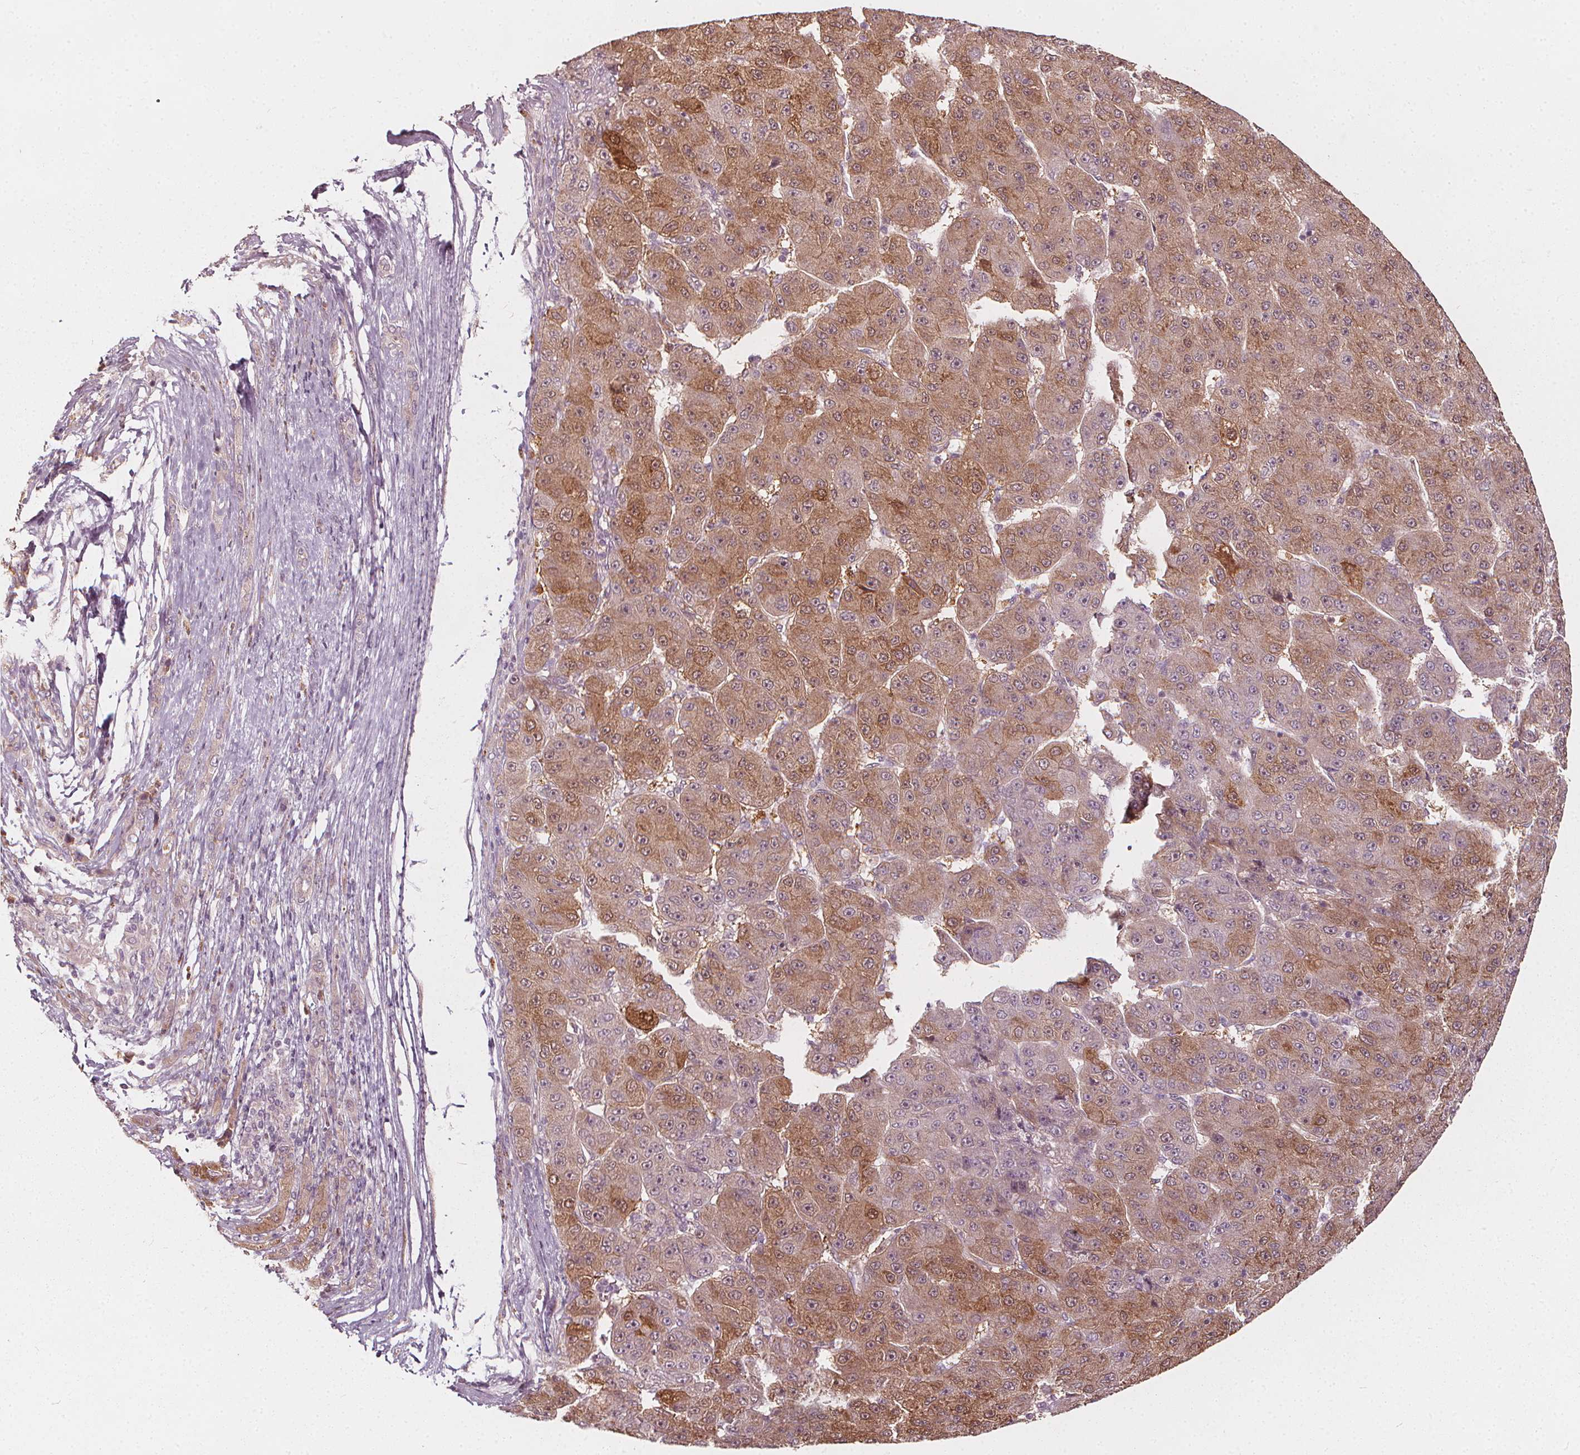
{"staining": {"intensity": "moderate", "quantity": ">75%", "location": "cytoplasmic/membranous,nuclear"}, "tissue": "liver cancer", "cell_type": "Tumor cells", "image_type": "cancer", "snomed": [{"axis": "morphology", "description": "Carcinoma, Hepatocellular, NOS"}, {"axis": "topography", "description": "Liver"}], "caption": "Protein expression analysis of human hepatocellular carcinoma (liver) reveals moderate cytoplasmic/membranous and nuclear staining in approximately >75% of tumor cells.", "gene": "NPC1L1", "patient": {"sex": "male", "age": 67}}